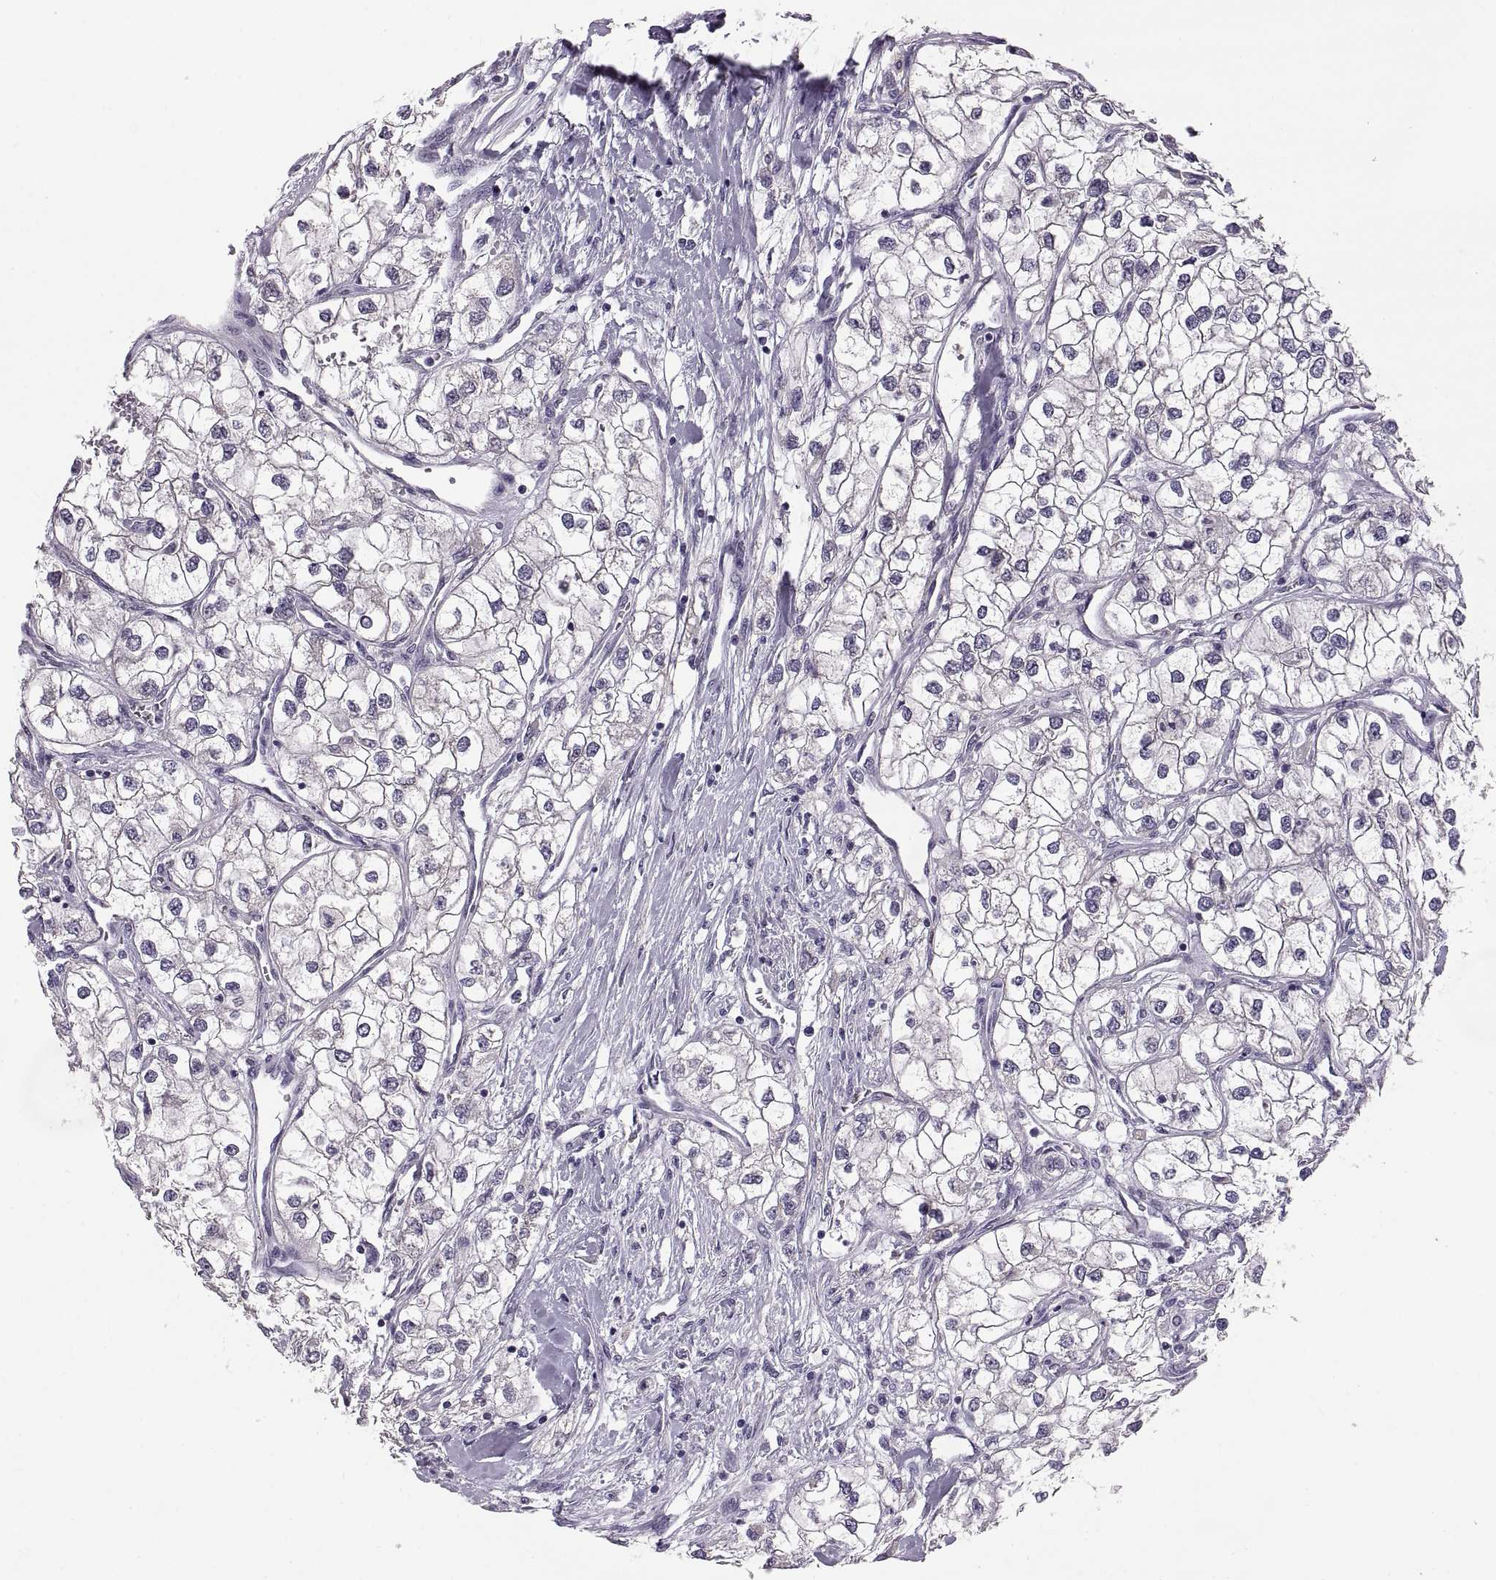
{"staining": {"intensity": "negative", "quantity": "none", "location": "none"}, "tissue": "renal cancer", "cell_type": "Tumor cells", "image_type": "cancer", "snomed": [{"axis": "morphology", "description": "Adenocarcinoma, NOS"}, {"axis": "topography", "description": "Kidney"}], "caption": "The image displays no significant staining in tumor cells of renal cancer. Brightfield microscopy of IHC stained with DAB (brown) and hematoxylin (blue), captured at high magnification.", "gene": "MAGEB18", "patient": {"sex": "male", "age": 59}}